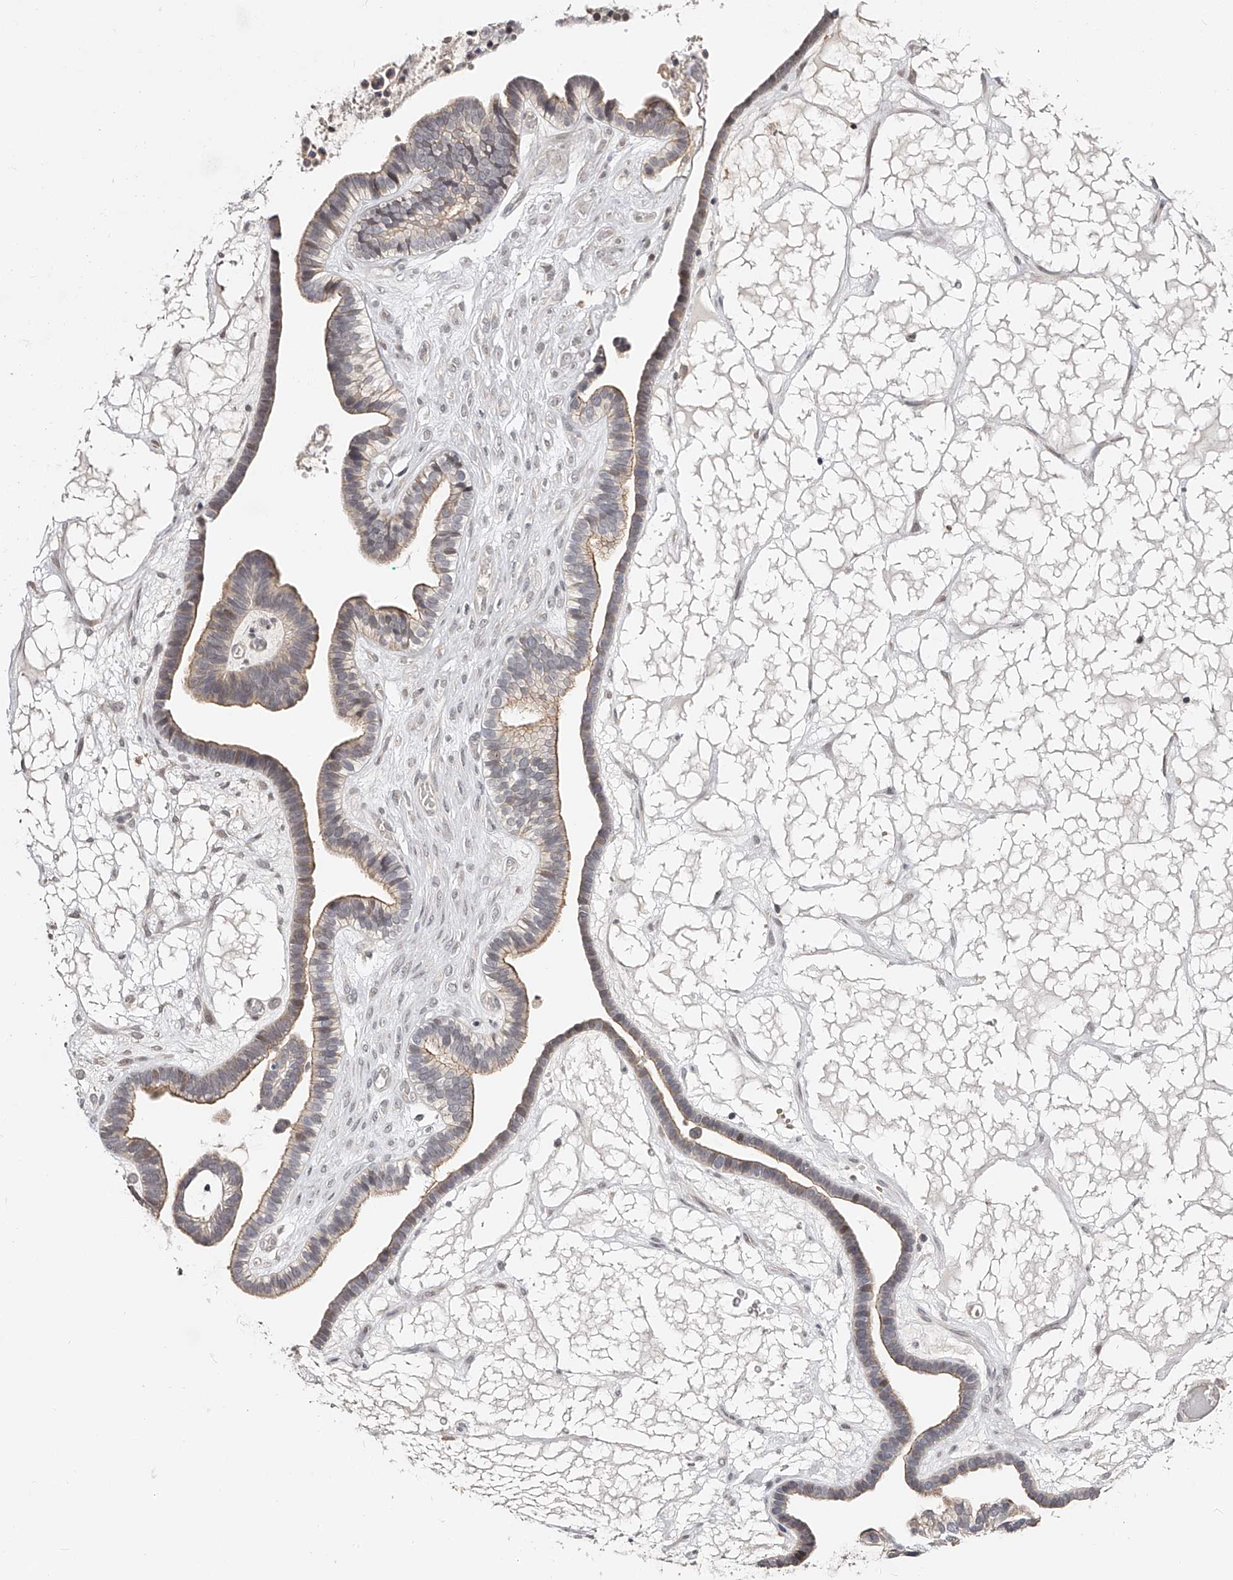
{"staining": {"intensity": "weak", "quantity": "25%-75%", "location": "cytoplasmic/membranous"}, "tissue": "ovarian cancer", "cell_type": "Tumor cells", "image_type": "cancer", "snomed": [{"axis": "morphology", "description": "Cystadenocarcinoma, serous, NOS"}, {"axis": "topography", "description": "Ovary"}], "caption": "Protein expression by IHC displays weak cytoplasmic/membranous expression in about 25%-75% of tumor cells in serous cystadenocarcinoma (ovarian).", "gene": "ZNF789", "patient": {"sex": "female", "age": 56}}